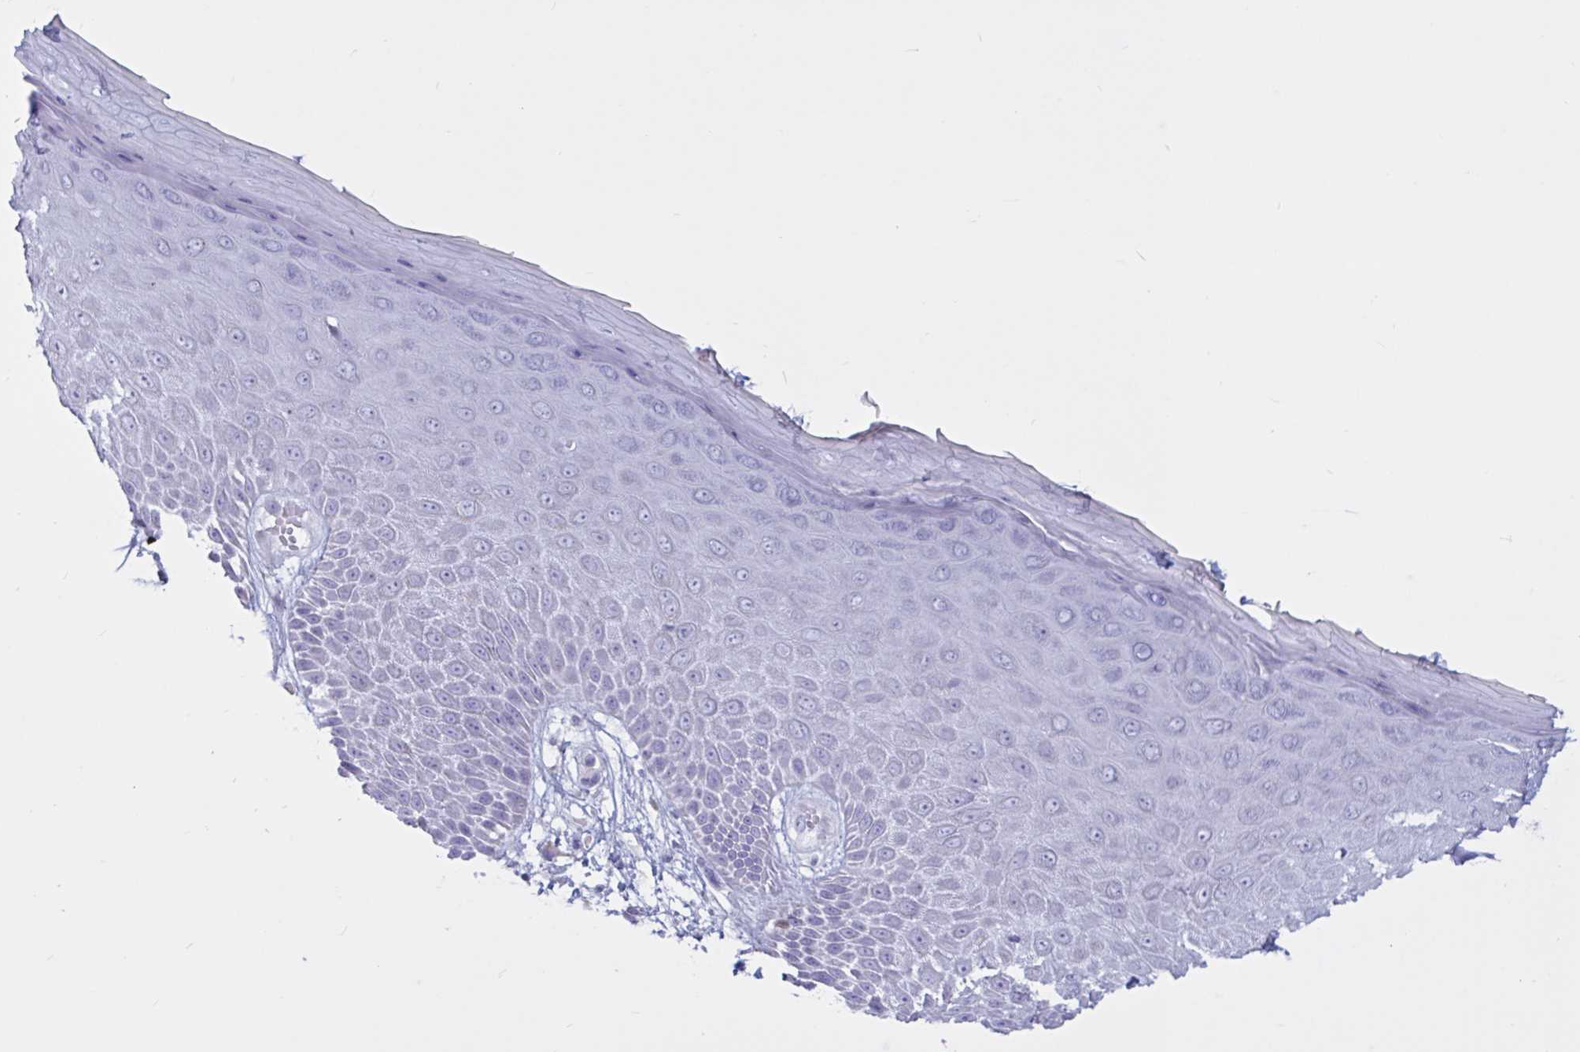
{"staining": {"intensity": "negative", "quantity": "none", "location": "none"}, "tissue": "skin", "cell_type": "Epidermal cells", "image_type": "normal", "snomed": [{"axis": "morphology", "description": "Normal tissue, NOS"}, {"axis": "topography", "description": "Anal"}, {"axis": "topography", "description": "Peripheral nerve tissue"}], "caption": "This is an immunohistochemistry (IHC) photomicrograph of normal human skin. There is no positivity in epidermal cells.", "gene": "ATG9A", "patient": {"sex": "male", "age": 78}}